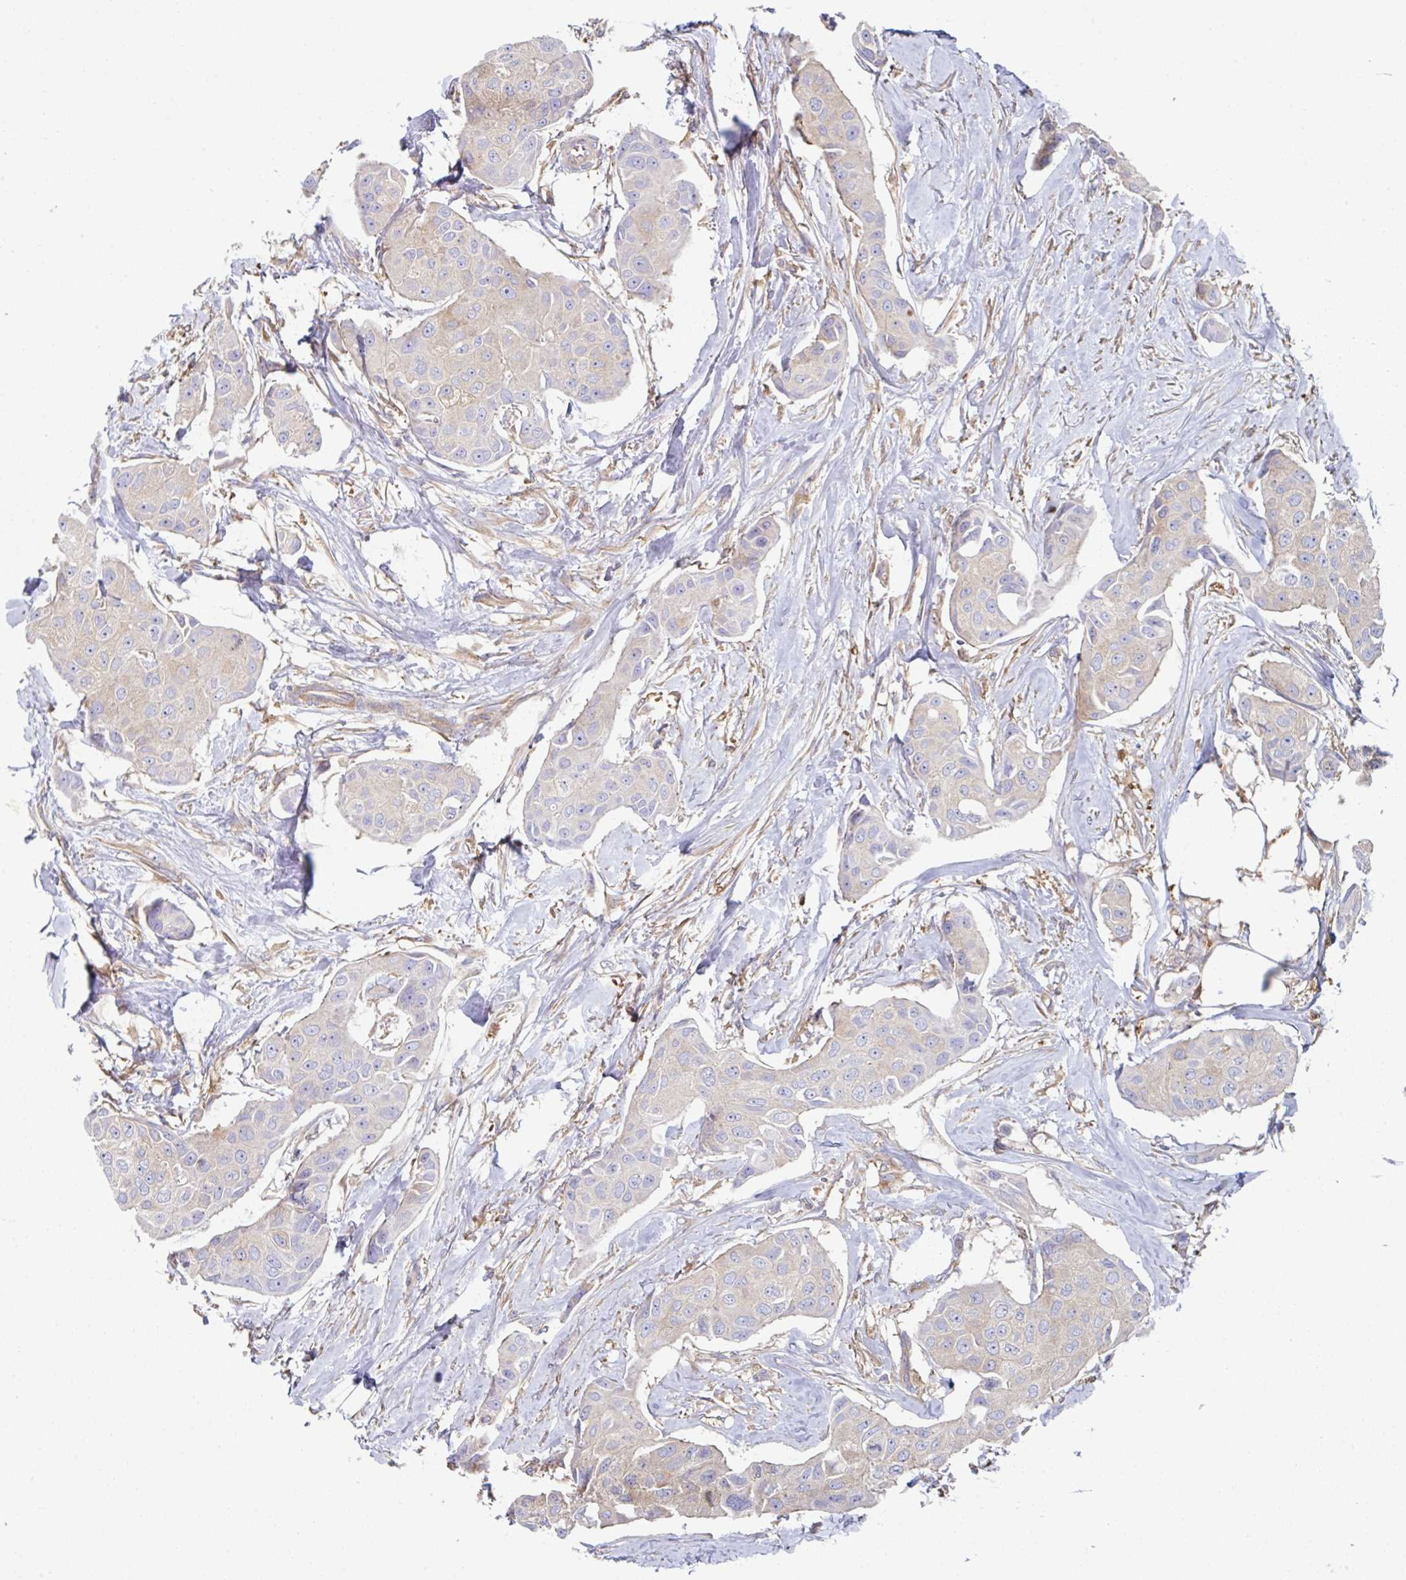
{"staining": {"intensity": "weak", "quantity": "<25%", "location": "cytoplasmic/membranous"}, "tissue": "breast cancer", "cell_type": "Tumor cells", "image_type": "cancer", "snomed": [{"axis": "morphology", "description": "Duct carcinoma"}, {"axis": "topography", "description": "Breast"}, {"axis": "topography", "description": "Lymph node"}], "caption": "Tumor cells show no significant protein expression in breast cancer (intraductal carcinoma).", "gene": "AMPD2", "patient": {"sex": "female", "age": 80}}